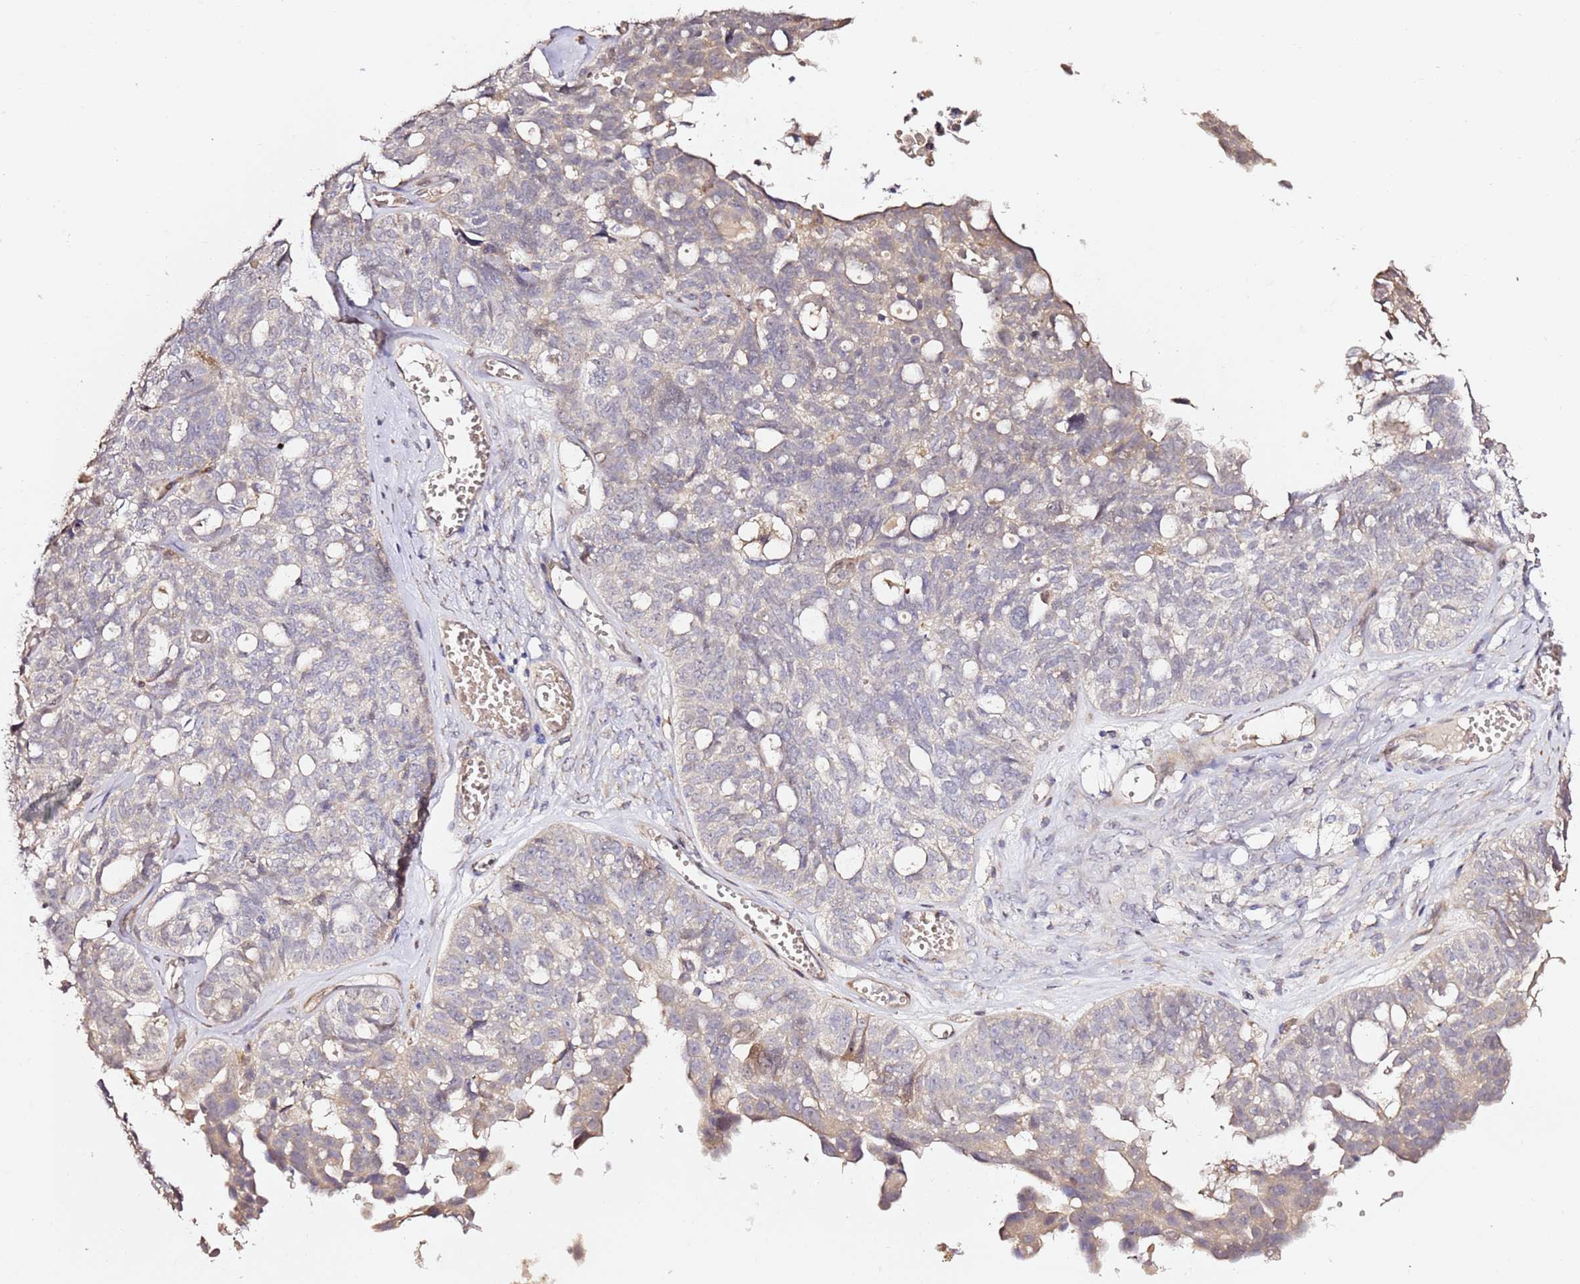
{"staining": {"intensity": "weak", "quantity": "<25%", "location": "cytoplasmic/membranous"}, "tissue": "ovarian cancer", "cell_type": "Tumor cells", "image_type": "cancer", "snomed": [{"axis": "morphology", "description": "Cystadenocarcinoma, serous, NOS"}, {"axis": "topography", "description": "Ovary"}], "caption": "High power microscopy photomicrograph of an immunohistochemistry (IHC) histopathology image of serous cystadenocarcinoma (ovarian), revealing no significant positivity in tumor cells. (Brightfield microscopy of DAB immunohistochemistry at high magnification).", "gene": "HSD17B7", "patient": {"sex": "female", "age": 79}}